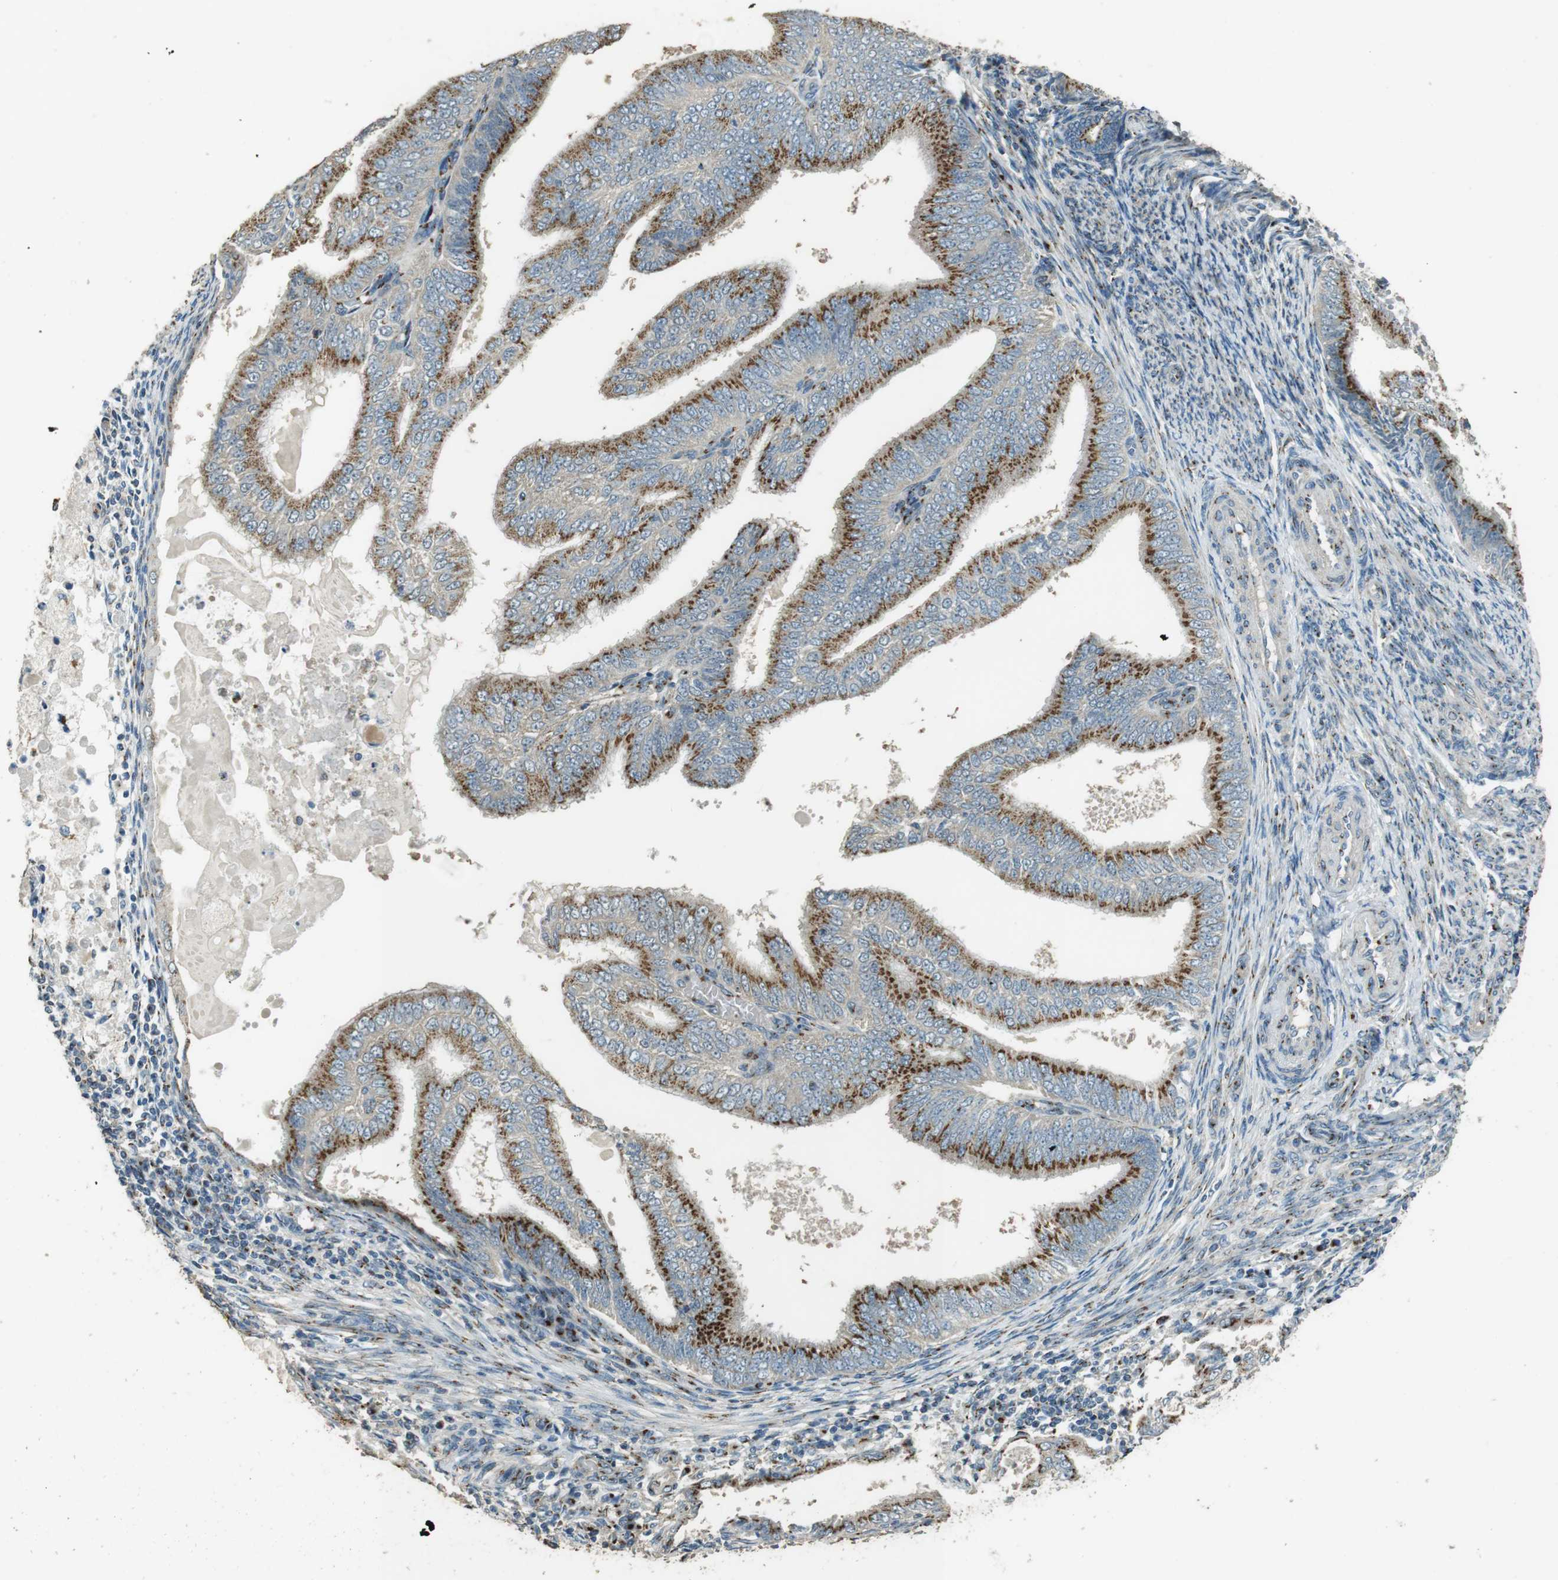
{"staining": {"intensity": "moderate", "quantity": ">75%", "location": "cytoplasmic/membranous"}, "tissue": "endometrial cancer", "cell_type": "Tumor cells", "image_type": "cancer", "snomed": [{"axis": "morphology", "description": "Adenocarcinoma, NOS"}, {"axis": "topography", "description": "Endometrium"}], "caption": "DAB immunohistochemical staining of endometrial cancer (adenocarcinoma) shows moderate cytoplasmic/membranous protein staining in about >75% of tumor cells. The staining is performed using DAB brown chromogen to label protein expression. The nuclei are counter-stained blue using hematoxylin.", "gene": "TMEM115", "patient": {"sex": "female", "age": 58}}